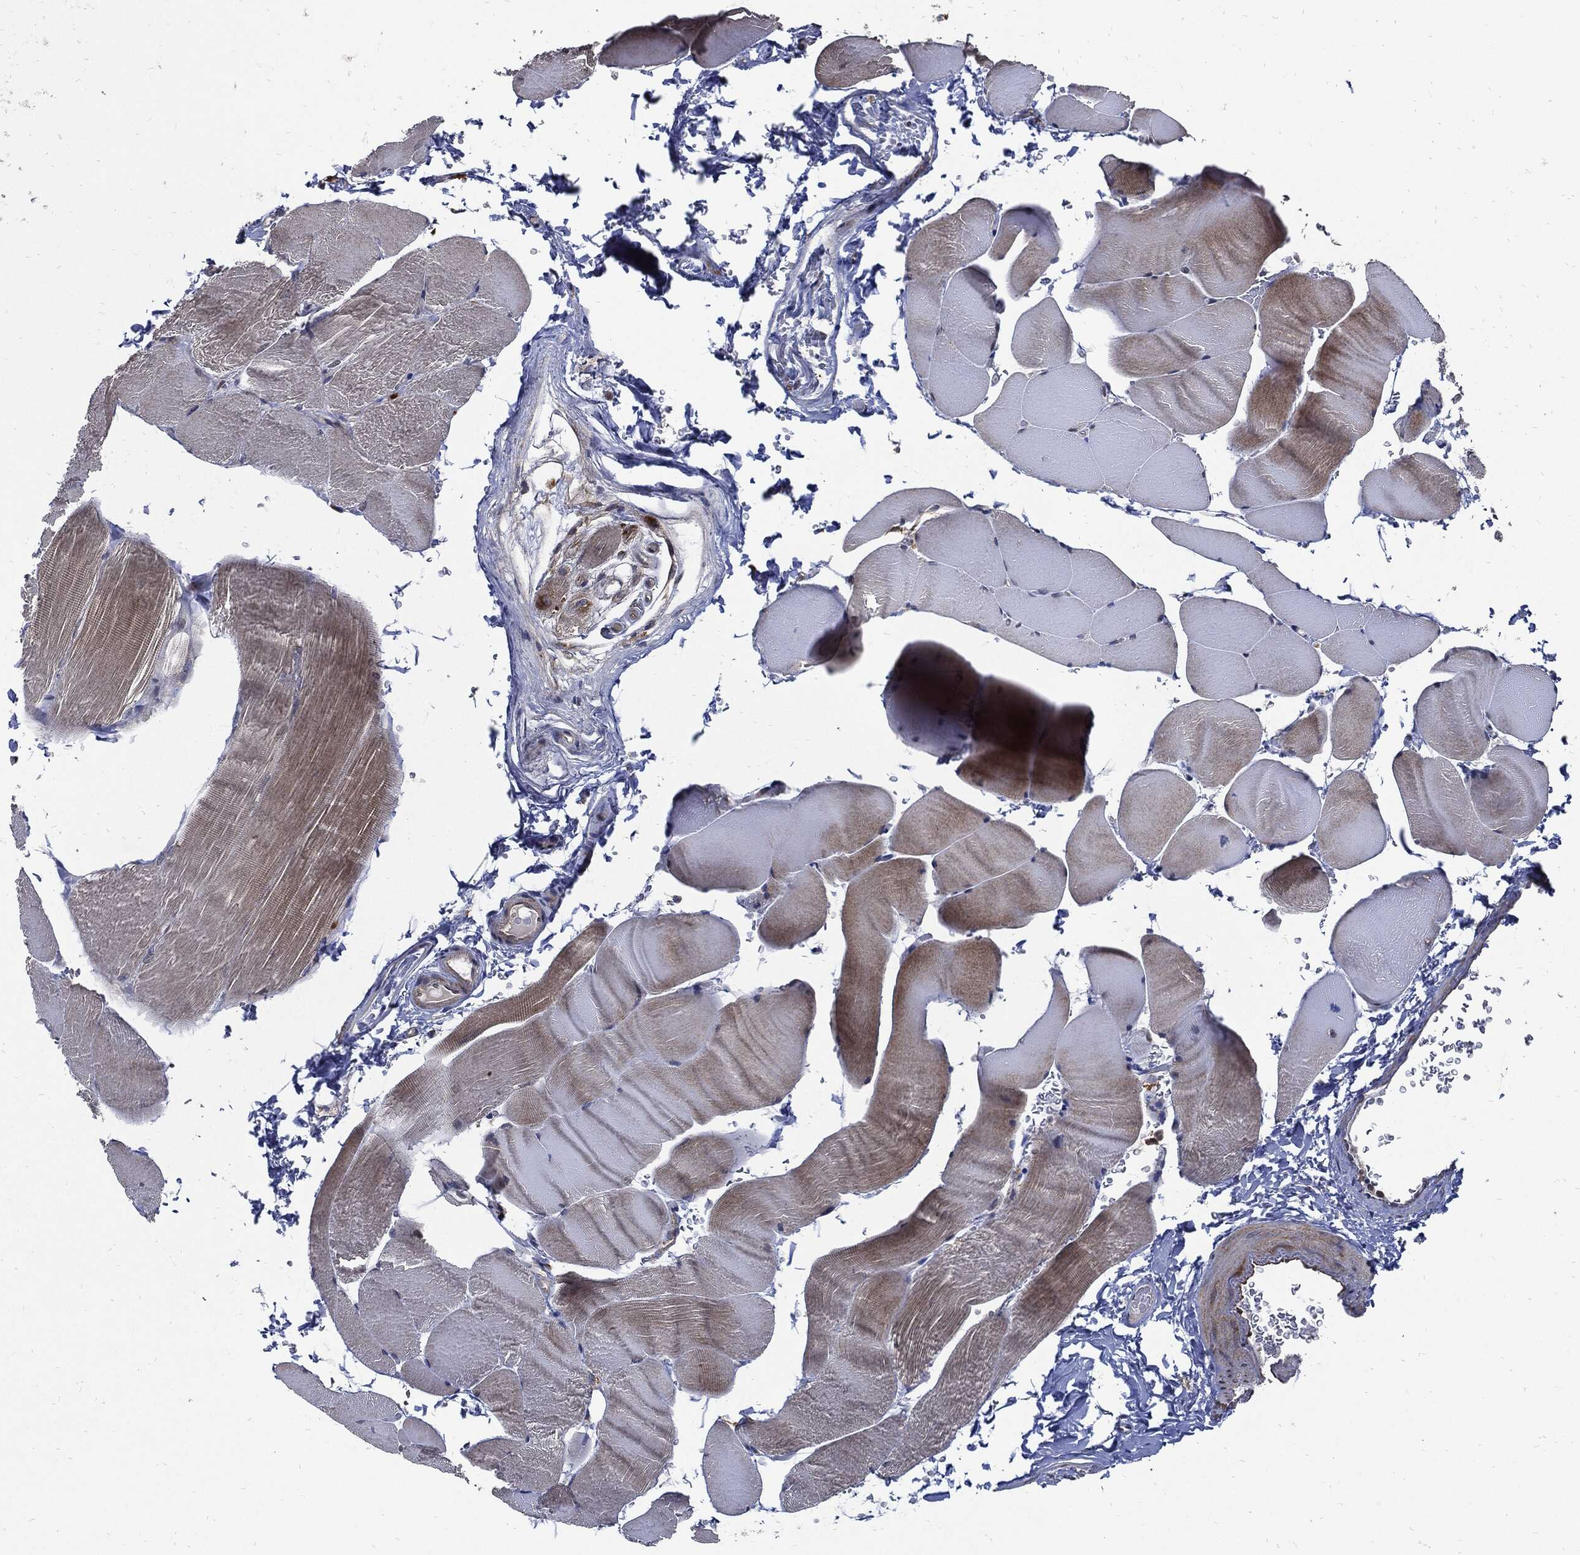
{"staining": {"intensity": "moderate", "quantity": "<25%", "location": "cytoplasmic/membranous"}, "tissue": "skeletal muscle", "cell_type": "Myocytes", "image_type": "normal", "snomed": [{"axis": "morphology", "description": "Normal tissue, NOS"}, {"axis": "topography", "description": "Skeletal muscle"}], "caption": "A brown stain labels moderate cytoplasmic/membranous staining of a protein in myocytes of benign skeletal muscle.", "gene": "SLC31A2", "patient": {"sex": "female", "age": 37}}